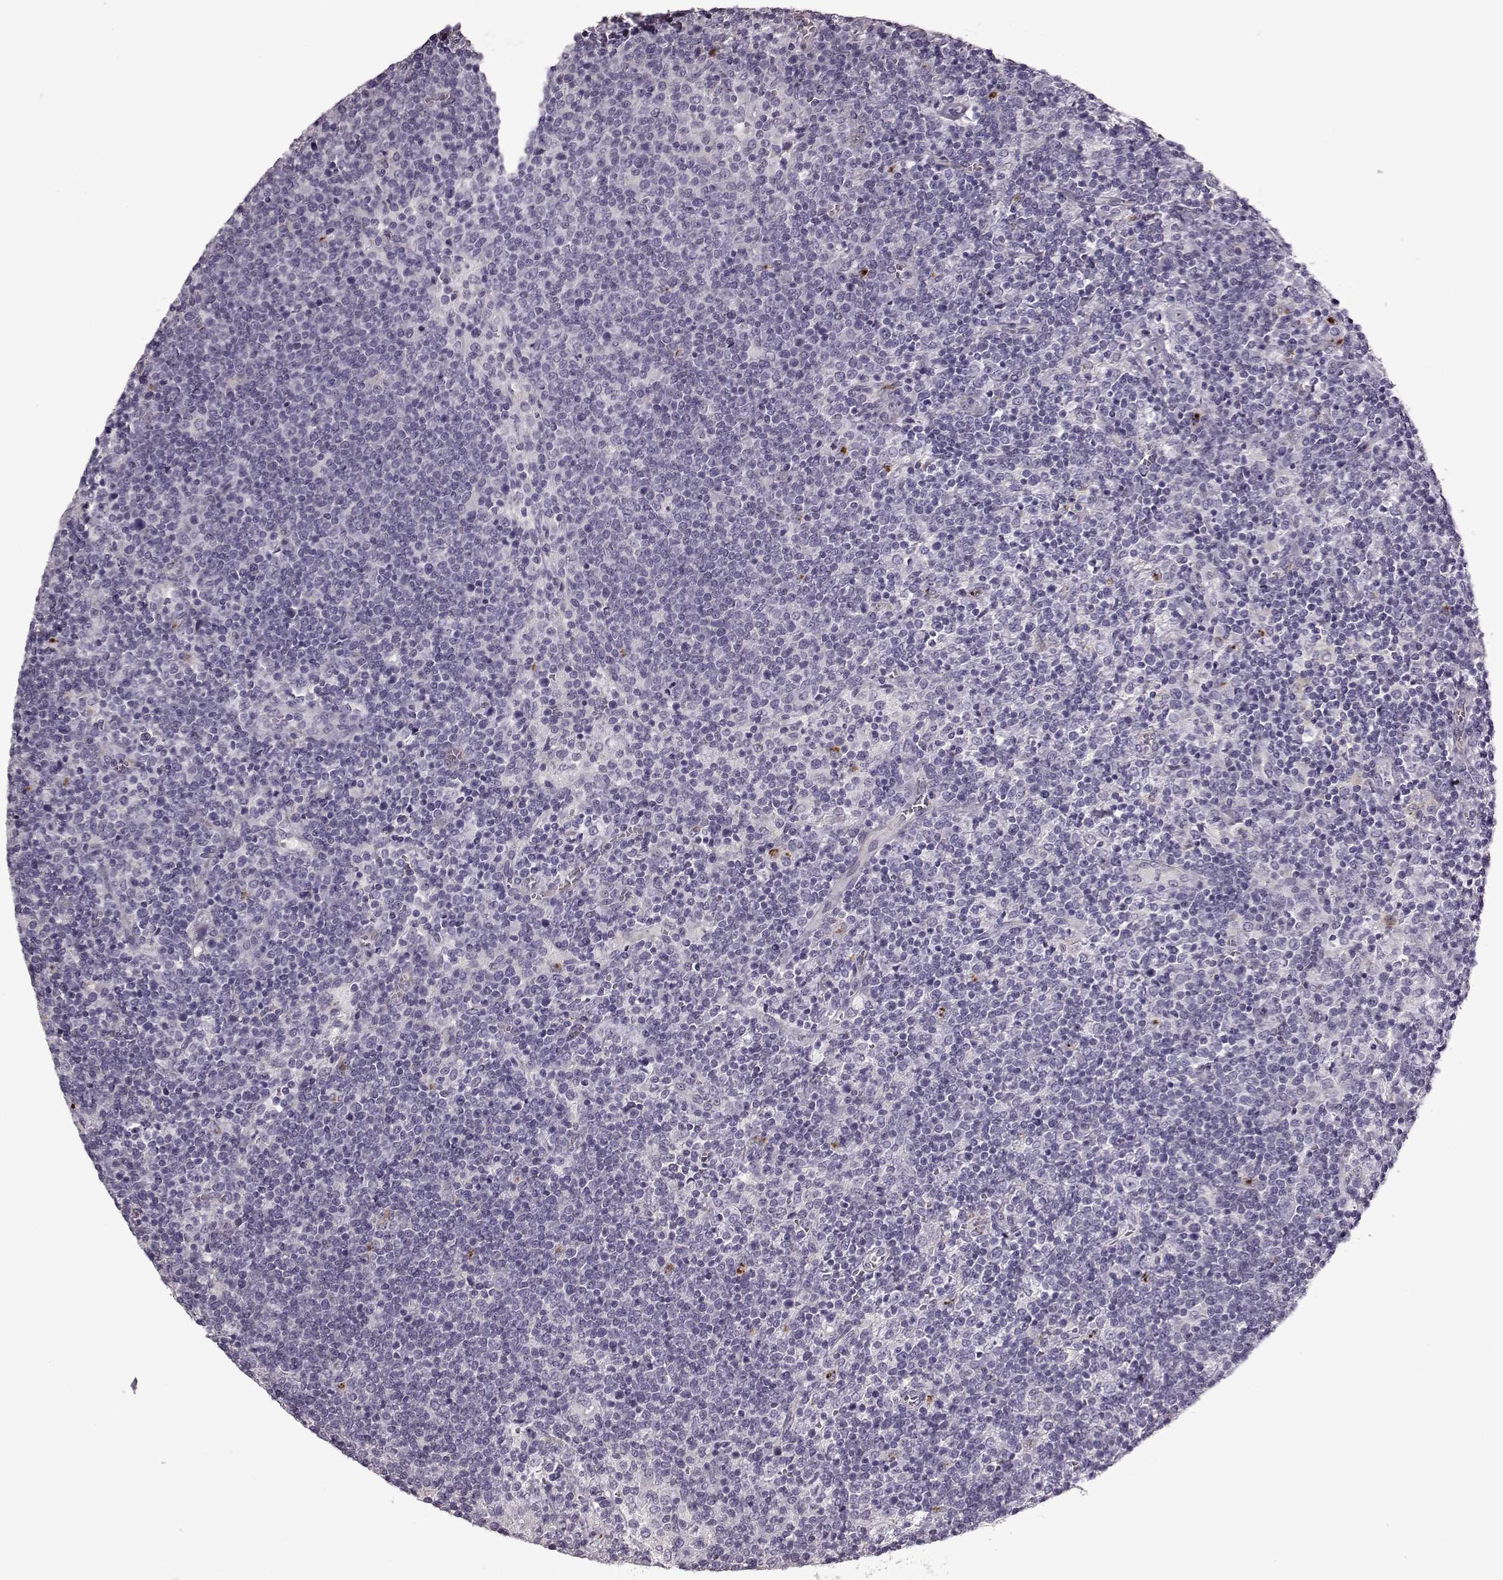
{"staining": {"intensity": "negative", "quantity": "none", "location": "none"}, "tissue": "lymphoma", "cell_type": "Tumor cells", "image_type": "cancer", "snomed": [{"axis": "morphology", "description": "Malignant lymphoma, non-Hodgkin's type, High grade"}, {"axis": "topography", "description": "Lymph node"}], "caption": "Immunohistochemistry (IHC) histopathology image of high-grade malignant lymphoma, non-Hodgkin's type stained for a protein (brown), which reveals no positivity in tumor cells.", "gene": "SNTG1", "patient": {"sex": "male", "age": 61}}